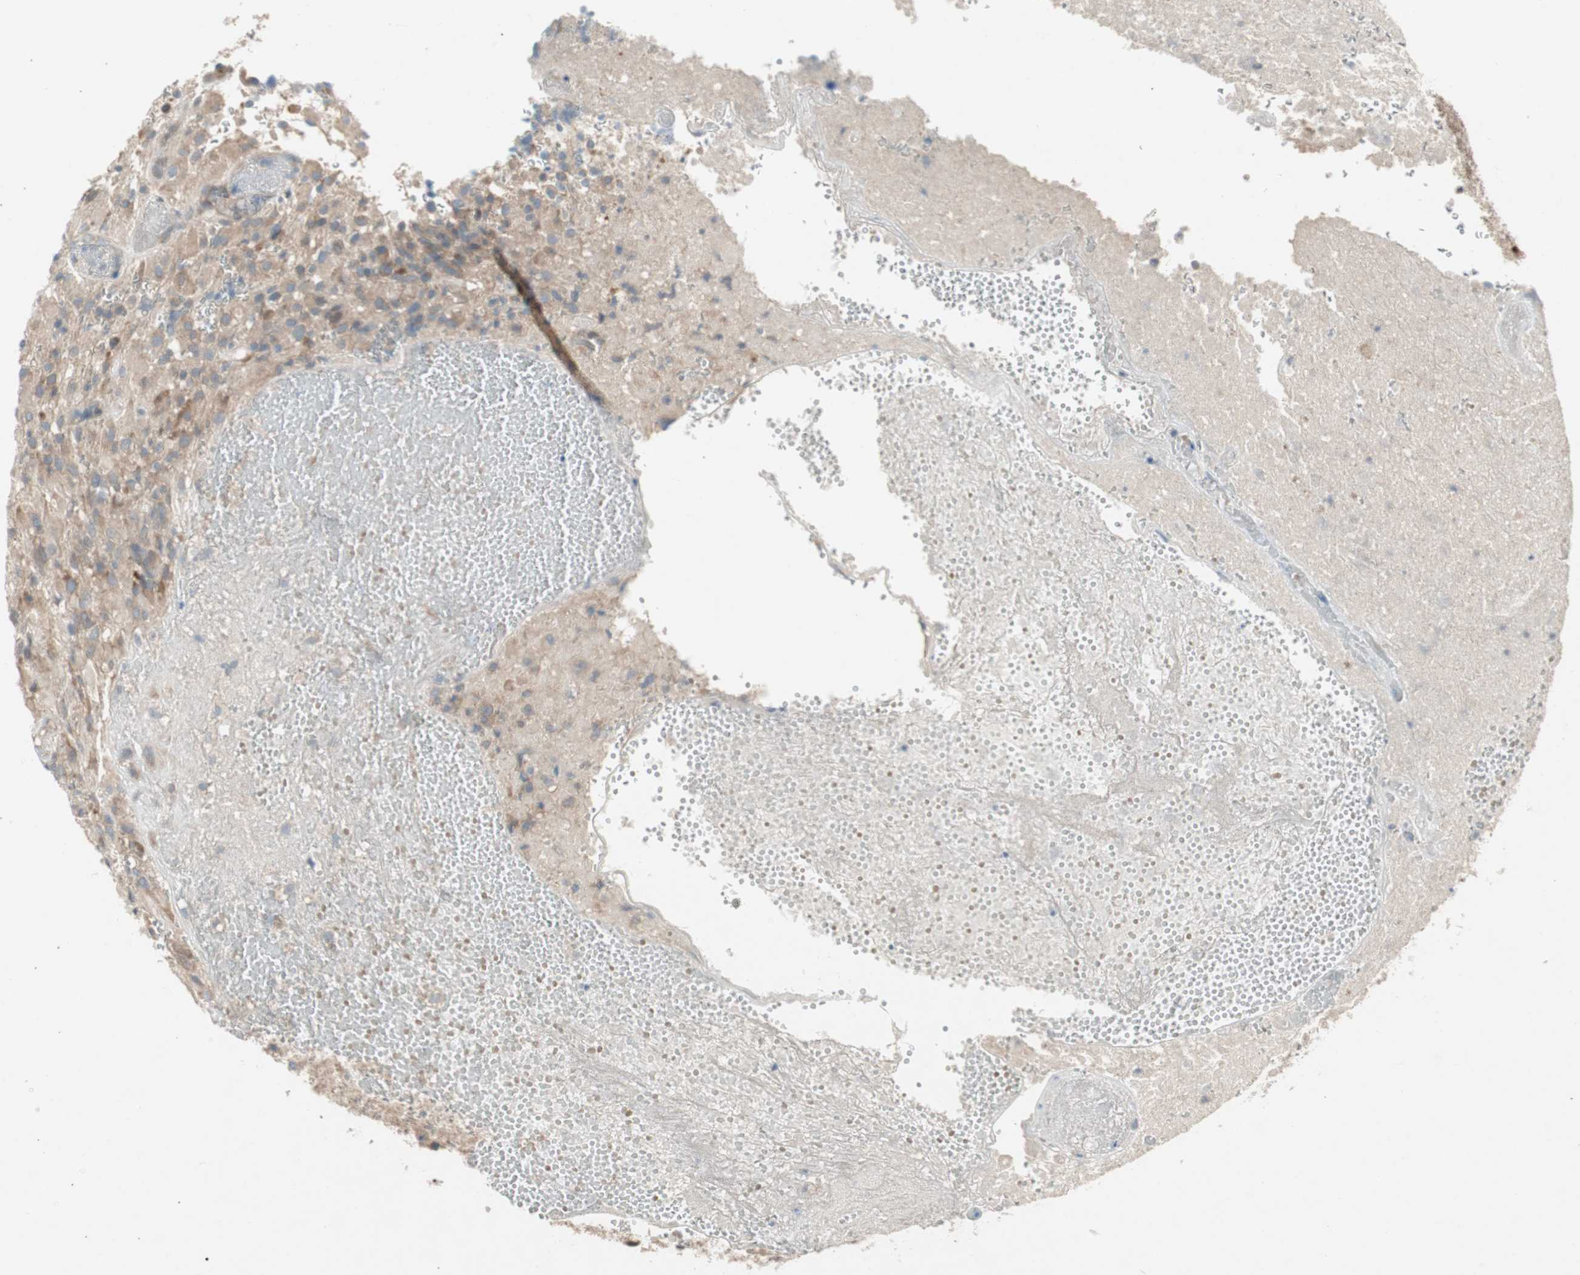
{"staining": {"intensity": "moderate", "quantity": "25%-75%", "location": "cytoplasmic/membranous"}, "tissue": "glioma", "cell_type": "Tumor cells", "image_type": "cancer", "snomed": [{"axis": "morphology", "description": "Glioma, malignant, High grade"}, {"axis": "topography", "description": "Brain"}], "caption": "Glioma was stained to show a protein in brown. There is medium levels of moderate cytoplasmic/membranous positivity in about 25%-75% of tumor cells.", "gene": "PANK2", "patient": {"sex": "male", "age": 71}}